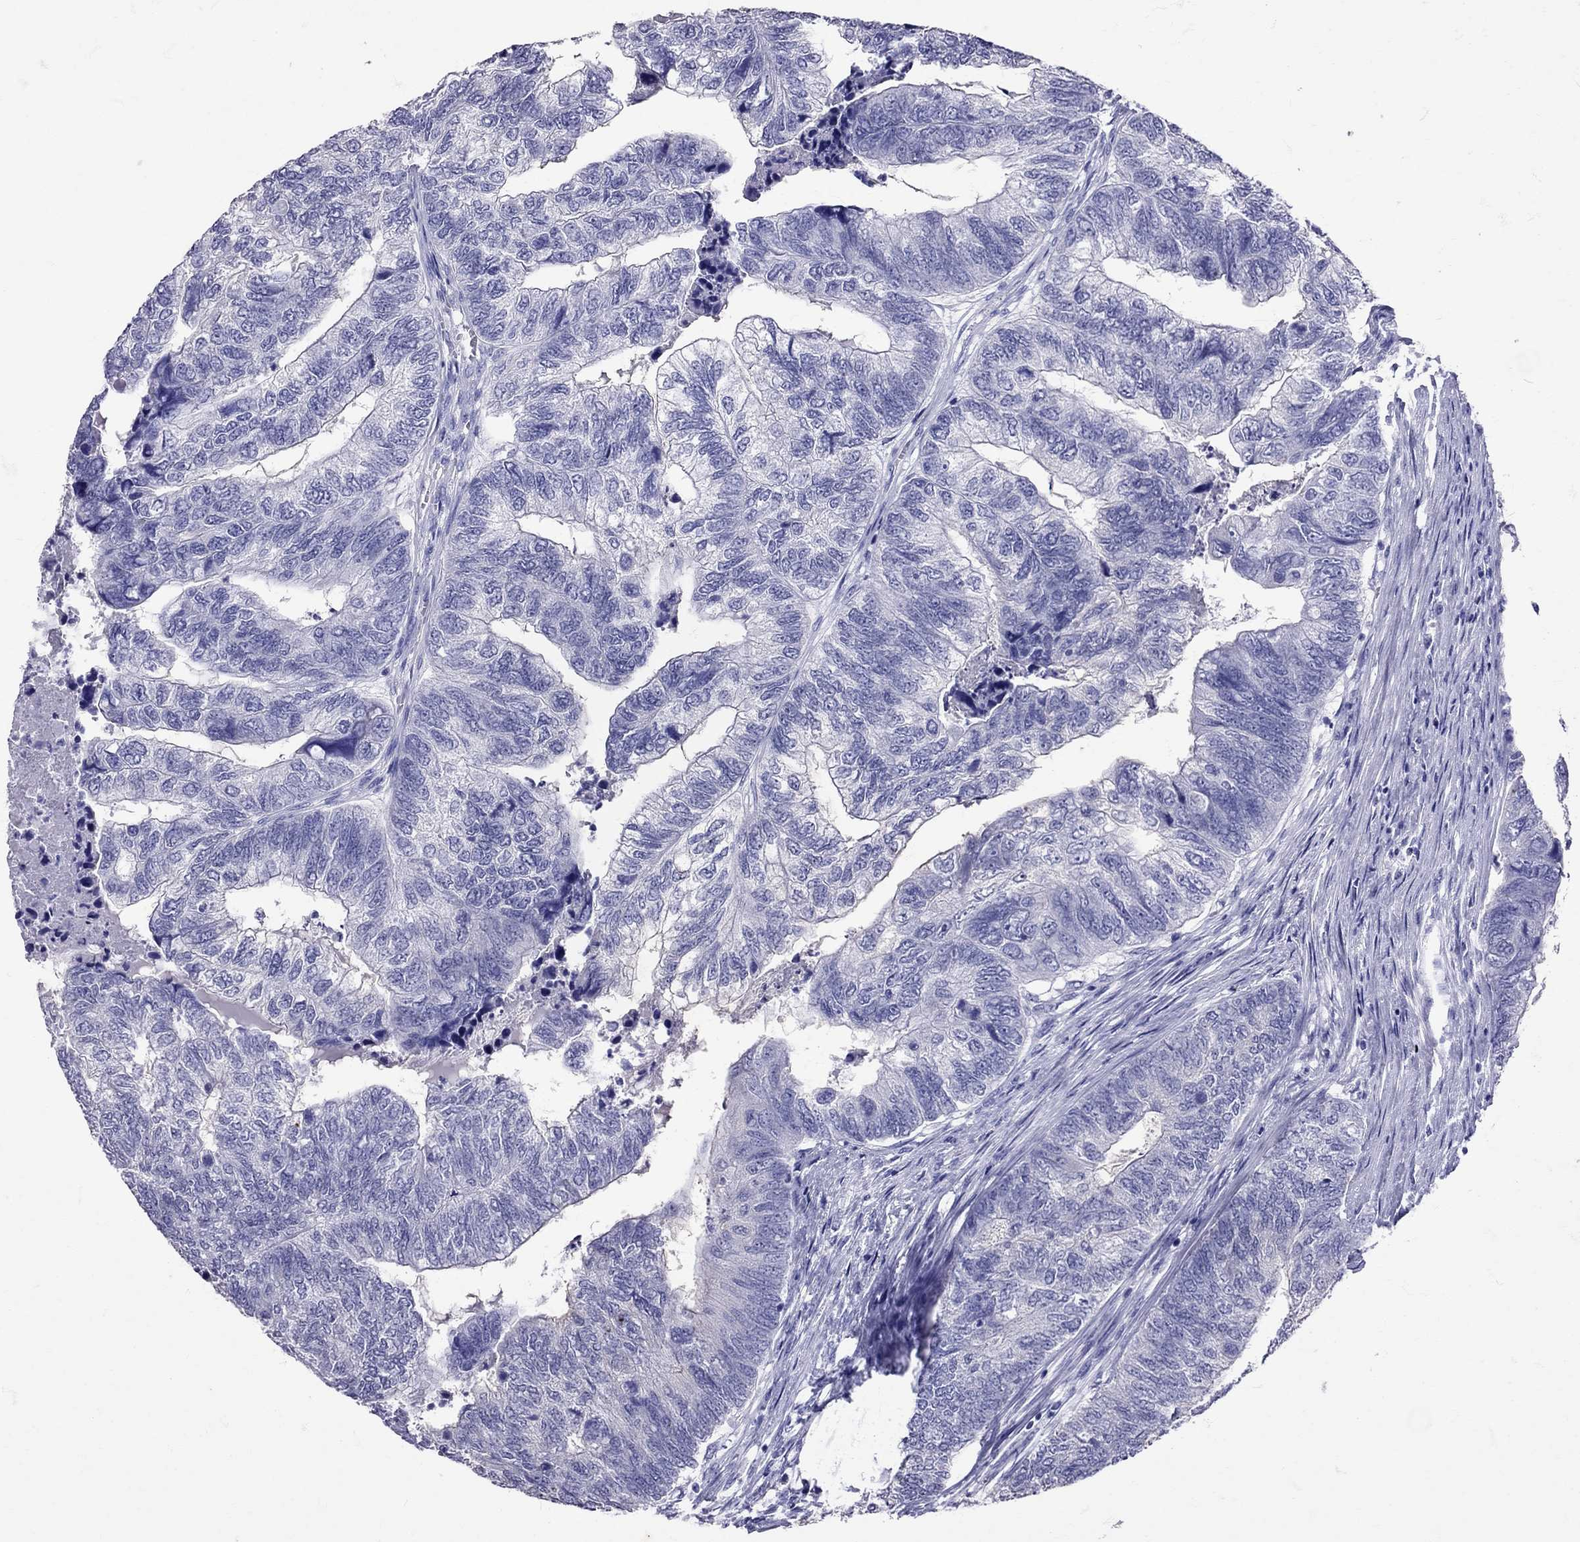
{"staining": {"intensity": "negative", "quantity": "none", "location": "none"}, "tissue": "colorectal cancer", "cell_type": "Tumor cells", "image_type": "cancer", "snomed": [{"axis": "morphology", "description": "Adenocarcinoma, NOS"}, {"axis": "topography", "description": "Colon"}], "caption": "The IHC image has no significant staining in tumor cells of colorectal cancer (adenocarcinoma) tissue.", "gene": "AVP", "patient": {"sex": "female", "age": 67}}